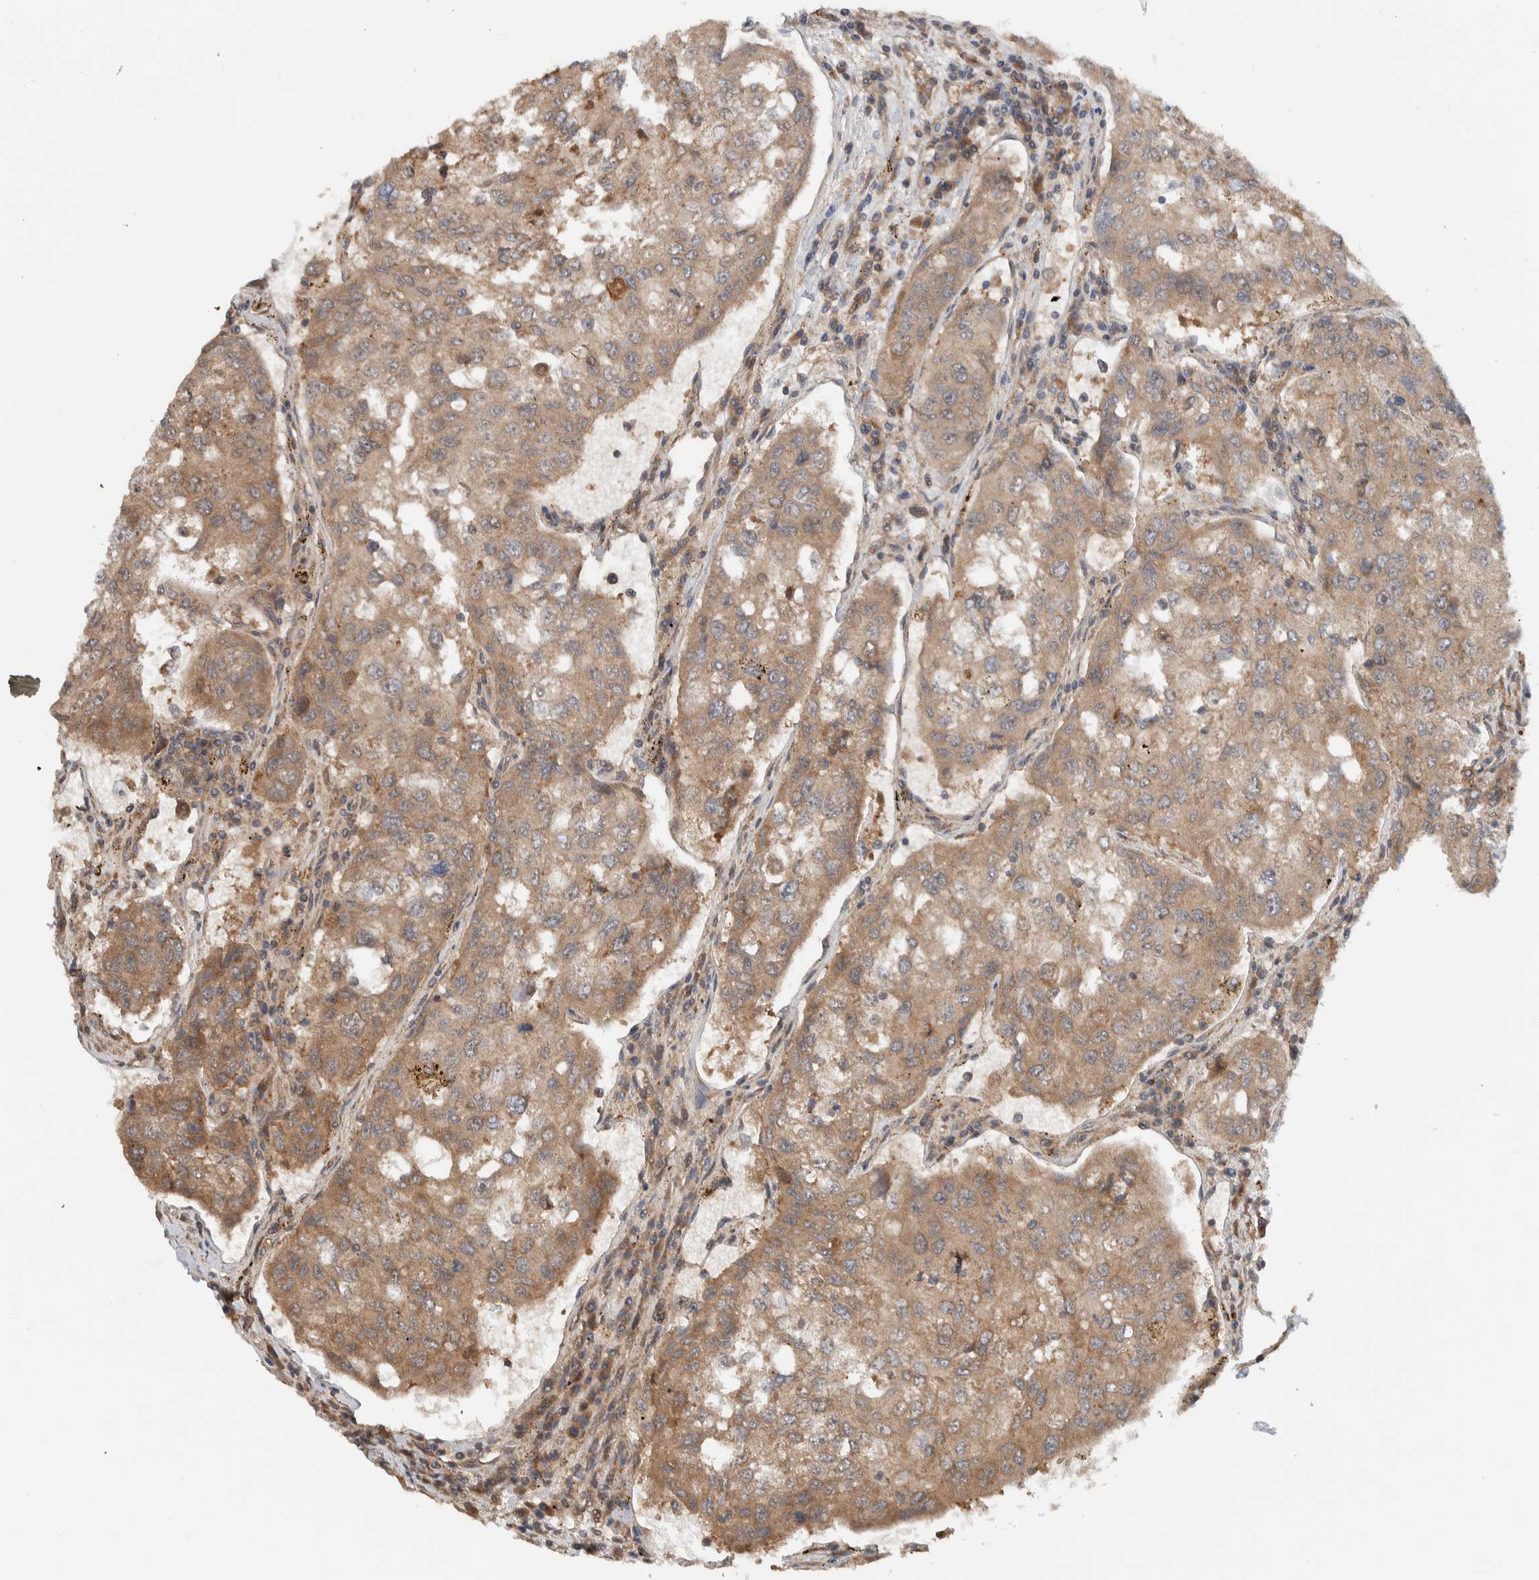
{"staining": {"intensity": "weak", "quantity": ">75%", "location": "cytoplasmic/membranous"}, "tissue": "urothelial cancer", "cell_type": "Tumor cells", "image_type": "cancer", "snomed": [{"axis": "morphology", "description": "Urothelial carcinoma, High grade"}, {"axis": "topography", "description": "Lymph node"}, {"axis": "topography", "description": "Urinary bladder"}], "caption": "Immunohistochemistry (IHC) micrograph of human urothelial cancer stained for a protein (brown), which demonstrates low levels of weak cytoplasmic/membranous staining in approximately >75% of tumor cells.", "gene": "KLHL6", "patient": {"sex": "male", "age": 51}}